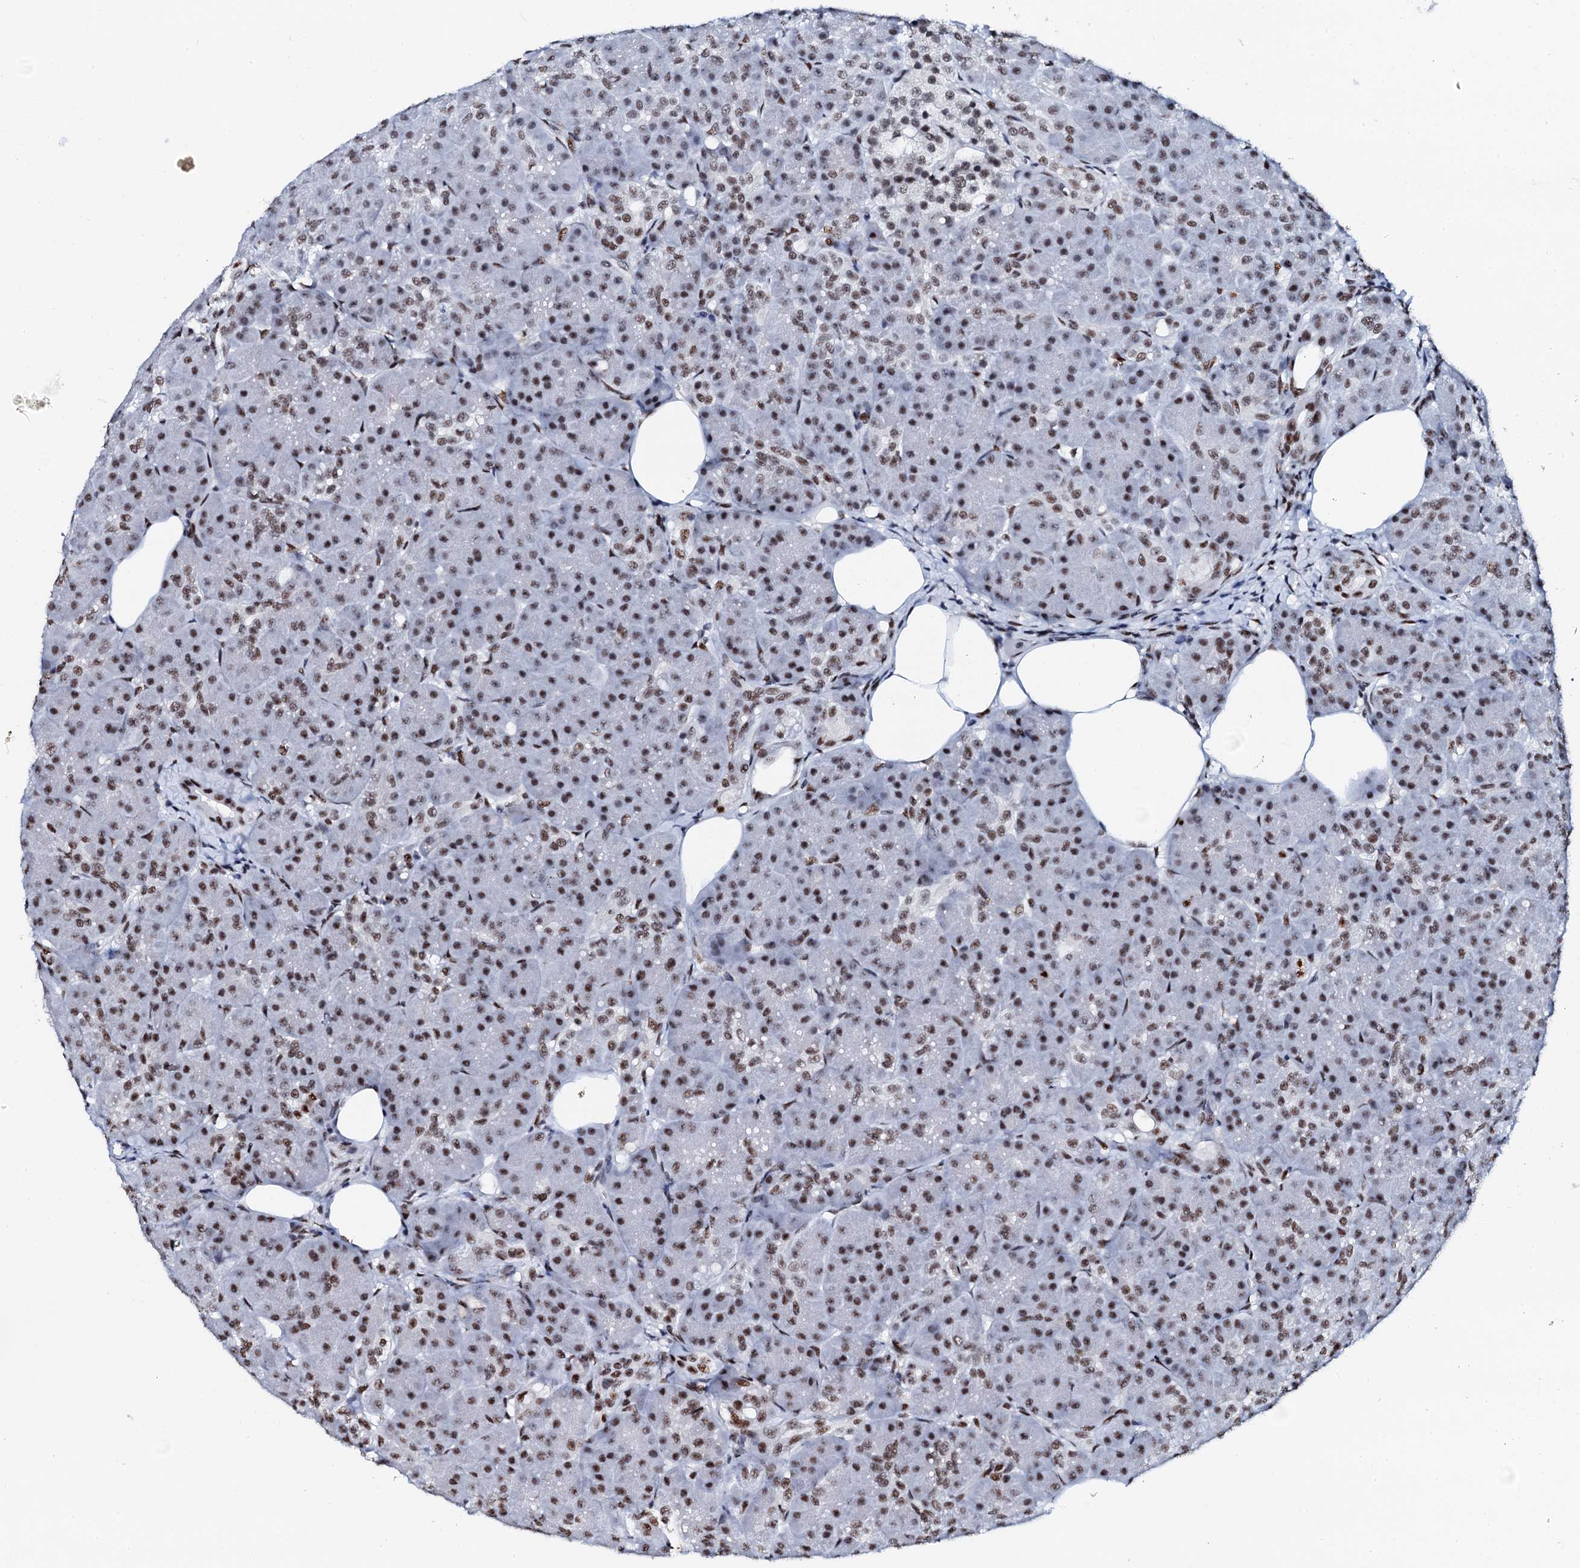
{"staining": {"intensity": "moderate", "quantity": "25%-75%", "location": "nuclear"}, "tissue": "pancreas", "cell_type": "Exocrine glandular cells", "image_type": "normal", "snomed": [{"axis": "morphology", "description": "Normal tissue, NOS"}, {"axis": "topography", "description": "Pancreas"}], "caption": "A medium amount of moderate nuclear staining is present in approximately 25%-75% of exocrine glandular cells in unremarkable pancreas. Using DAB (3,3'-diaminobenzidine) (brown) and hematoxylin (blue) stains, captured at high magnification using brightfield microscopy.", "gene": "NKAPD1", "patient": {"sex": "male", "age": 63}}